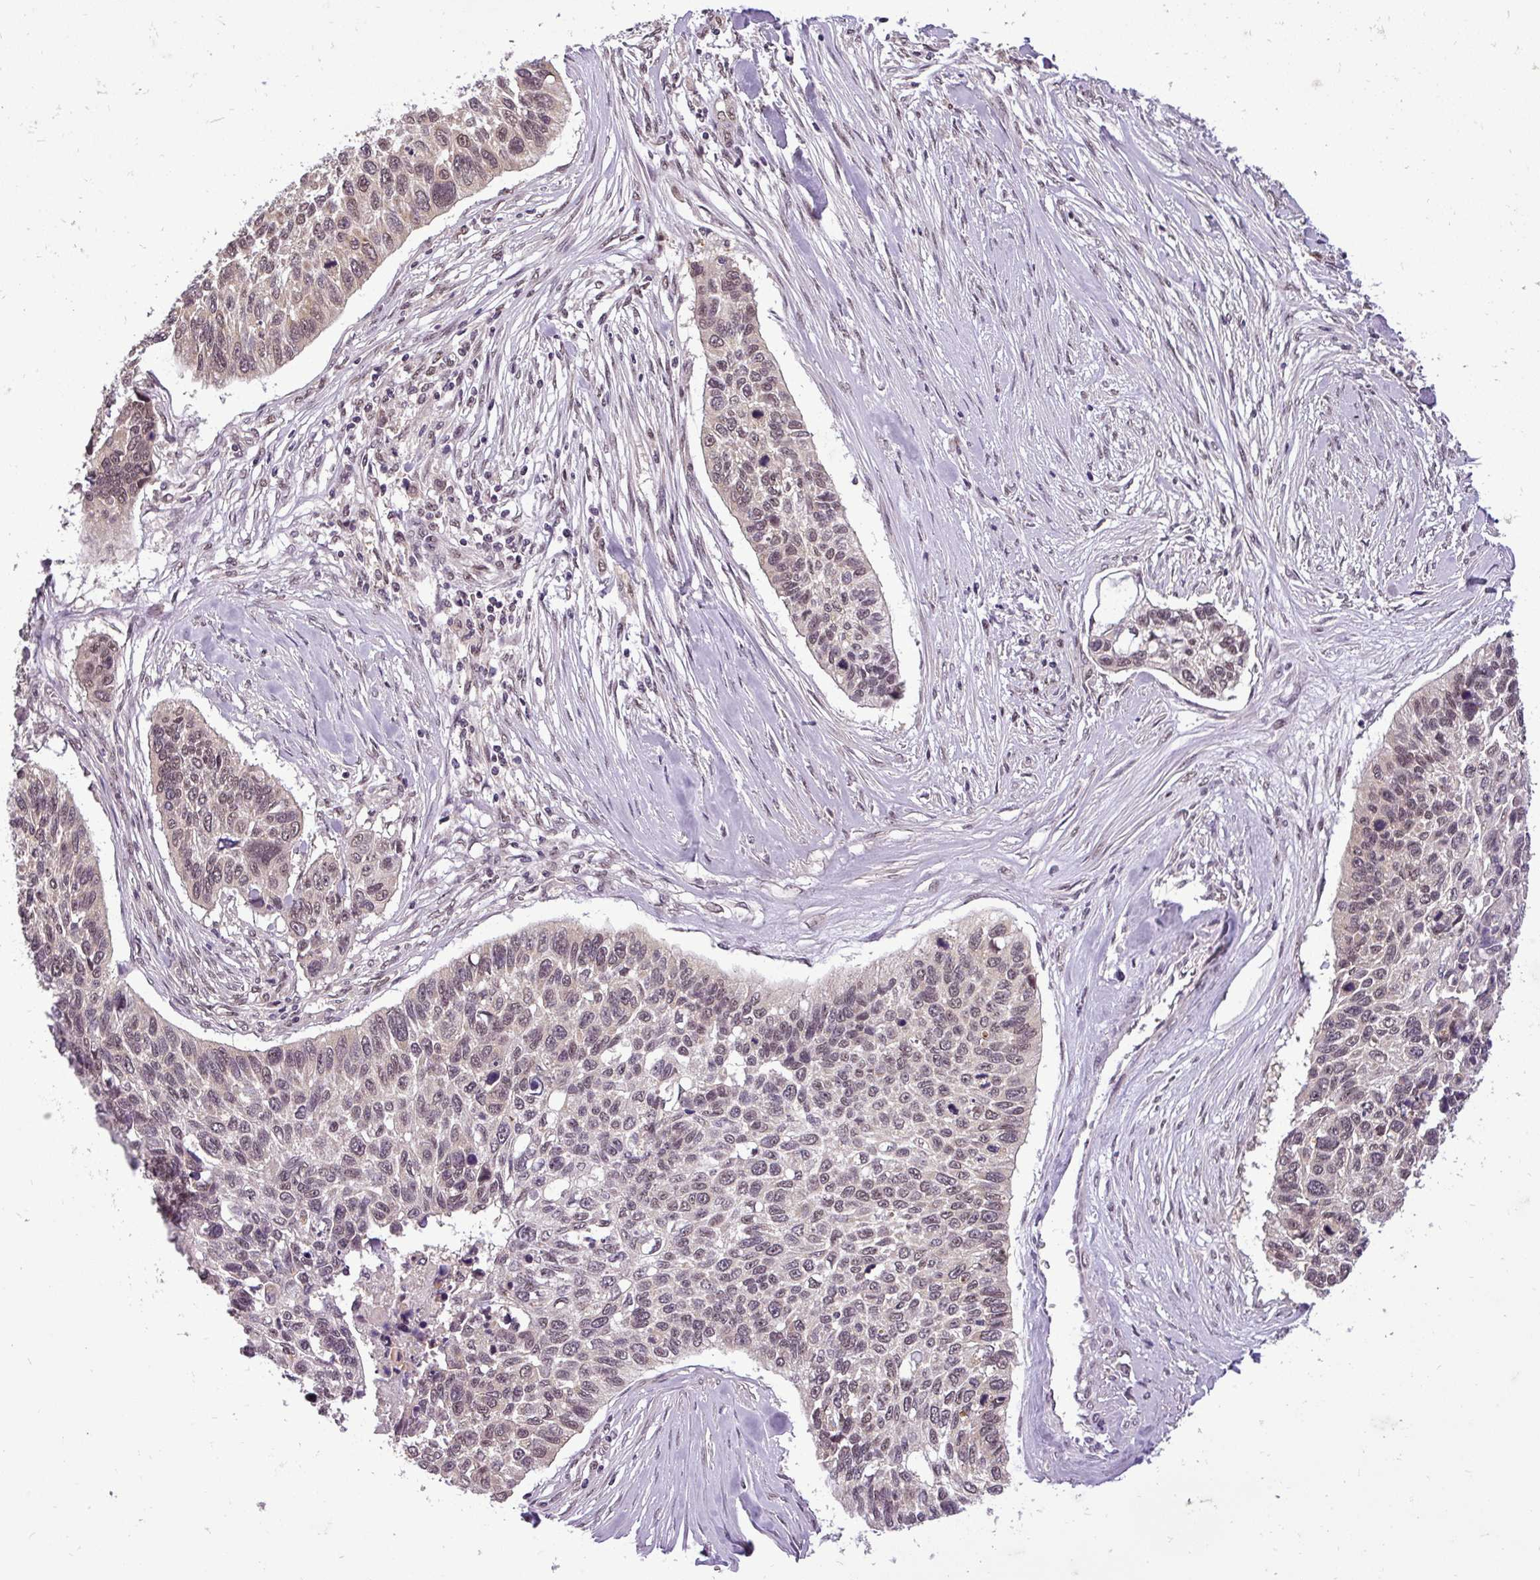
{"staining": {"intensity": "weak", "quantity": "25%-75%", "location": "nuclear"}, "tissue": "lung cancer", "cell_type": "Tumor cells", "image_type": "cancer", "snomed": [{"axis": "morphology", "description": "Squamous cell carcinoma, NOS"}, {"axis": "topography", "description": "Lung"}], "caption": "Squamous cell carcinoma (lung) stained with a protein marker exhibits weak staining in tumor cells.", "gene": "MFHAS1", "patient": {"sex": "male", "age": 62}}